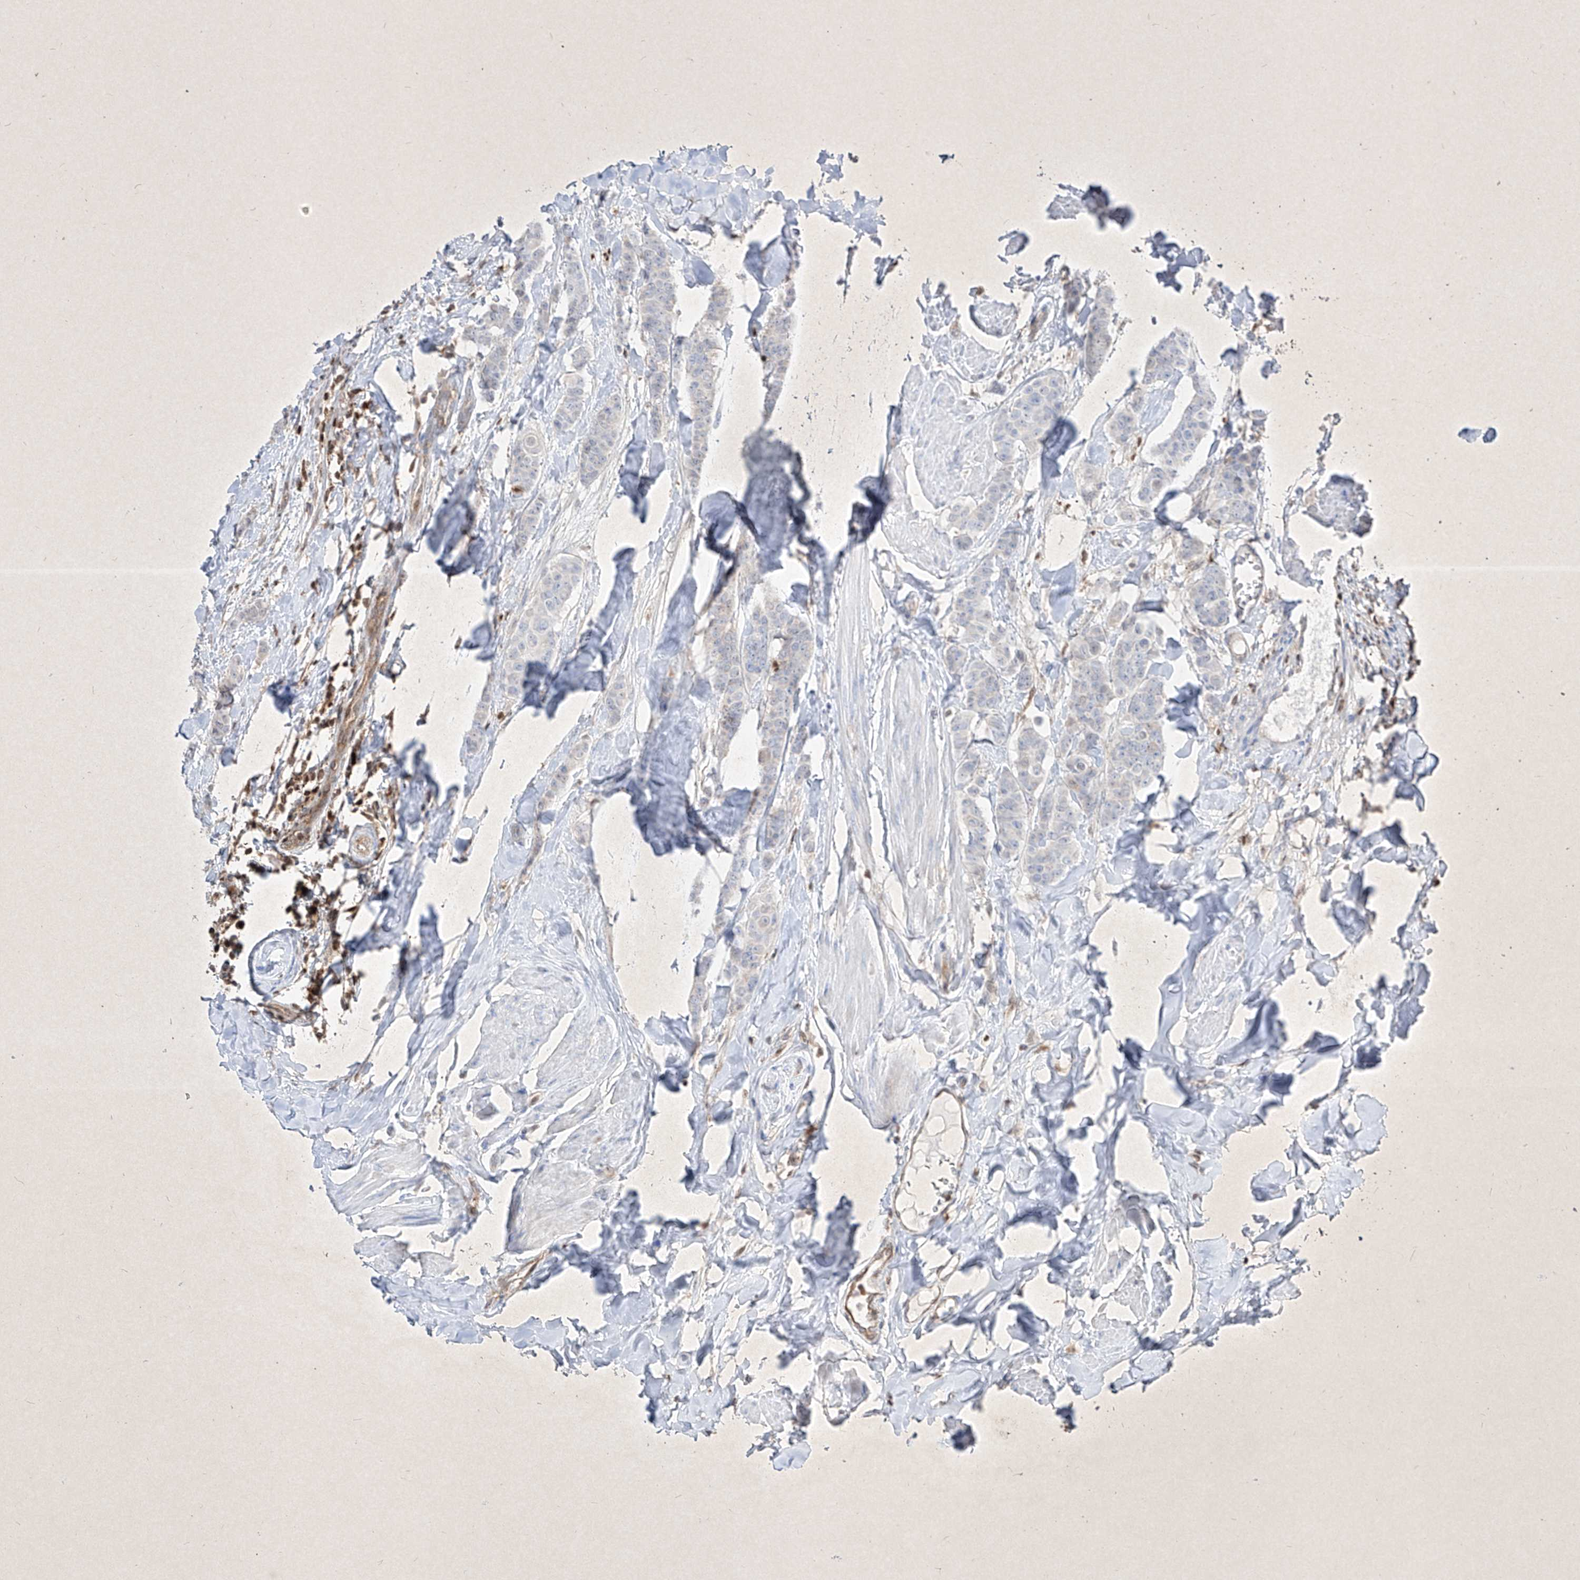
{"staining": {"intensity": "negative", "quantity": "none", "location": "none"}, "tissue": "breast cancer", "cell_type": "Tumor cells", "image_type": "cancer", "snomed": [{"axis": "morphology", "description": "Duct carcinoma"}, {"axis": "topography", "description": "Breast"}], "caption": "High magnification brightfield microscopy of breast cancer (intraductal carcinoma) stained with DAB (brown) and counterstained with hematoxylin (blue): tumor cells show no significant expression.", "gene": "PSMB10", "patient": {"sex": "female", "age": 40}}